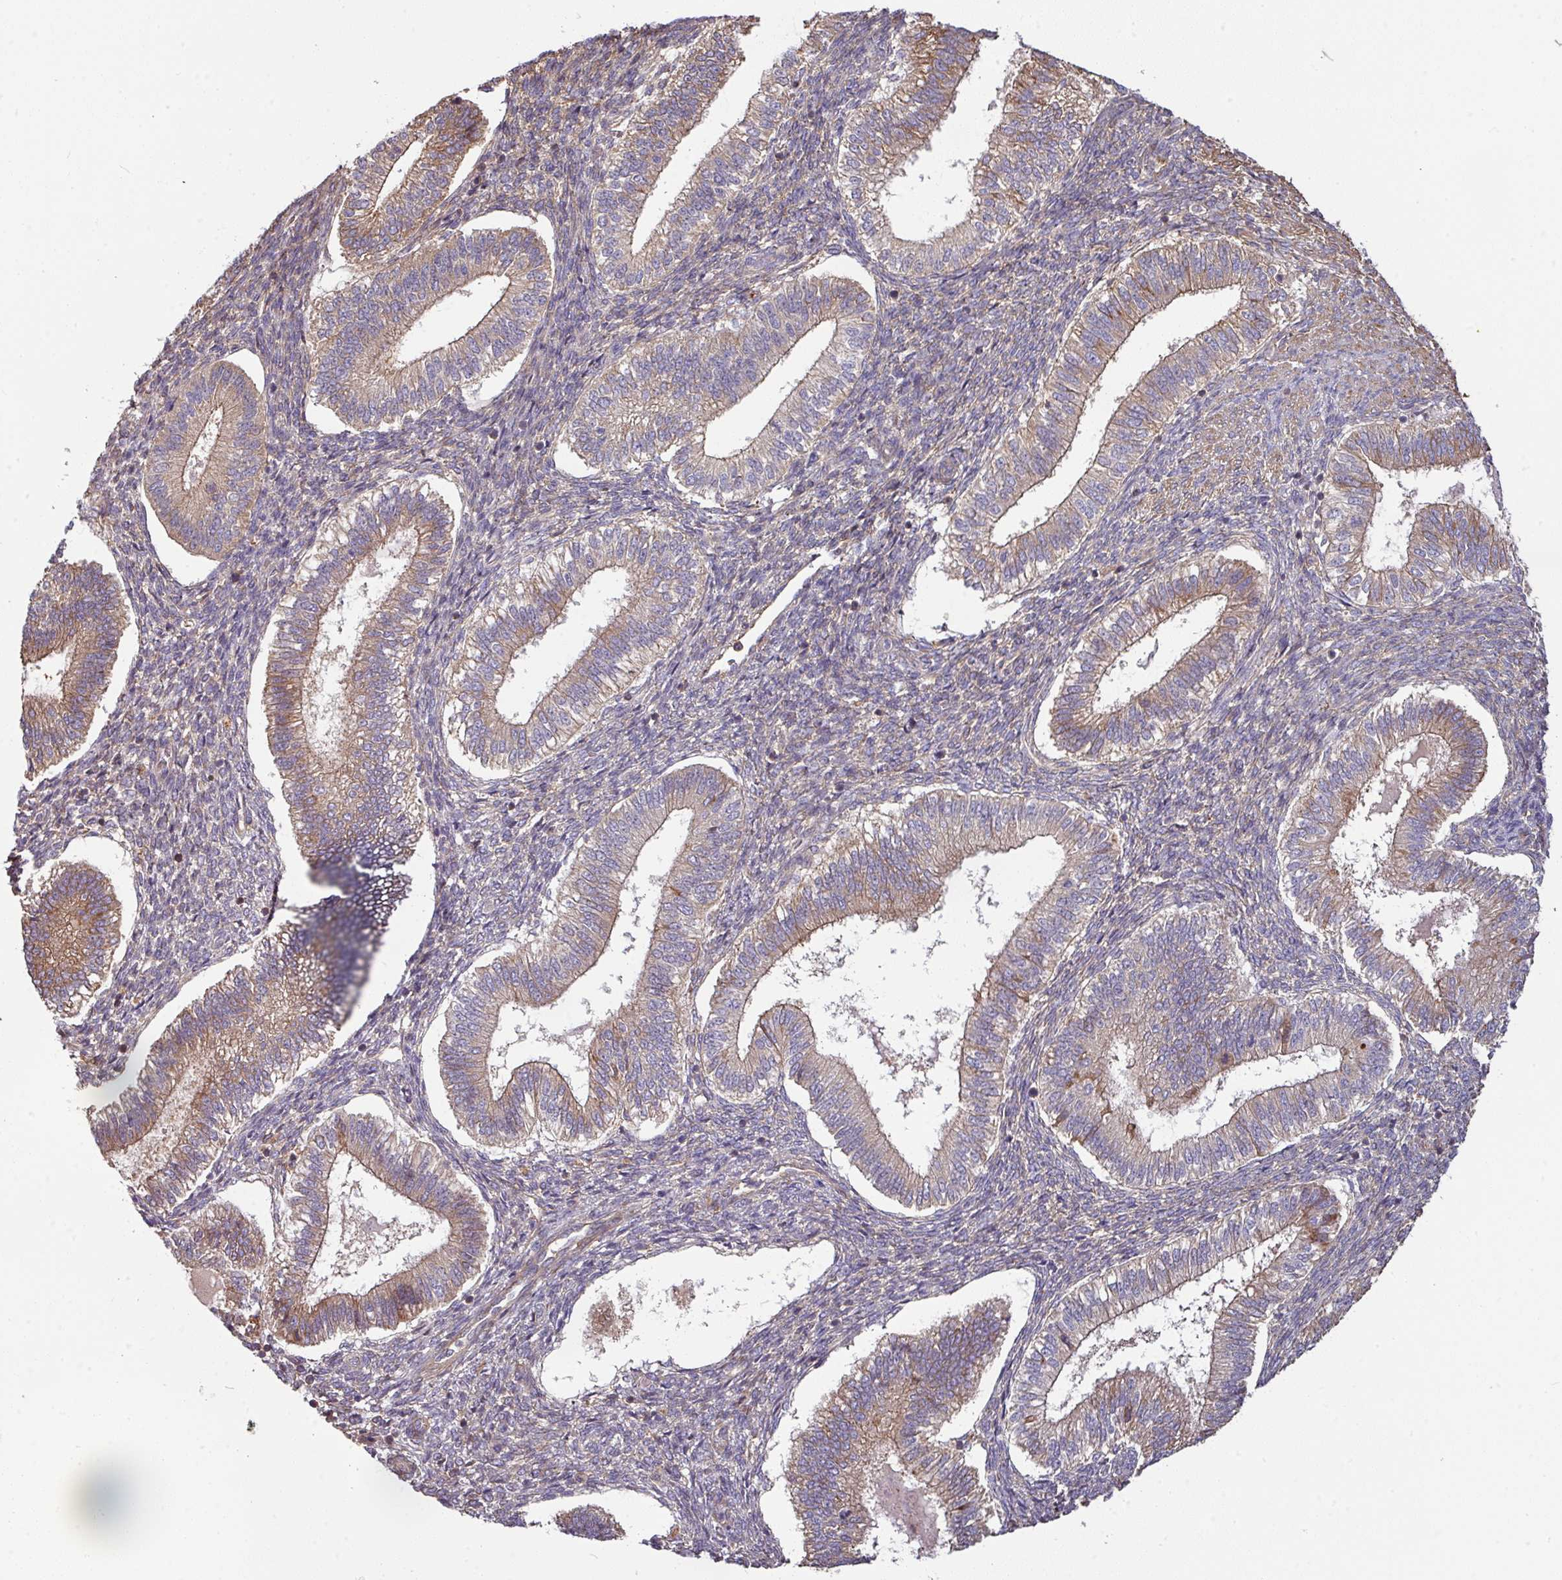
{"staining": {"intensity": "negative", "quantity": "none", "location": "none"}, "tissue": "endometrium", "cell_type": "Cells in endometrial stroma", "image_type": "normal", "snomed": [{"axis": "morphology", "description": "Normal tissue, NOS"}, {"axis": "topography", "description": "Endometrium"}], "caption": "The histopathology image reveals no significant positivity in cells in endometrial stroma of endometrium.", "gene": "CASP2", "patient": {"sex": "female", "age": 25}}